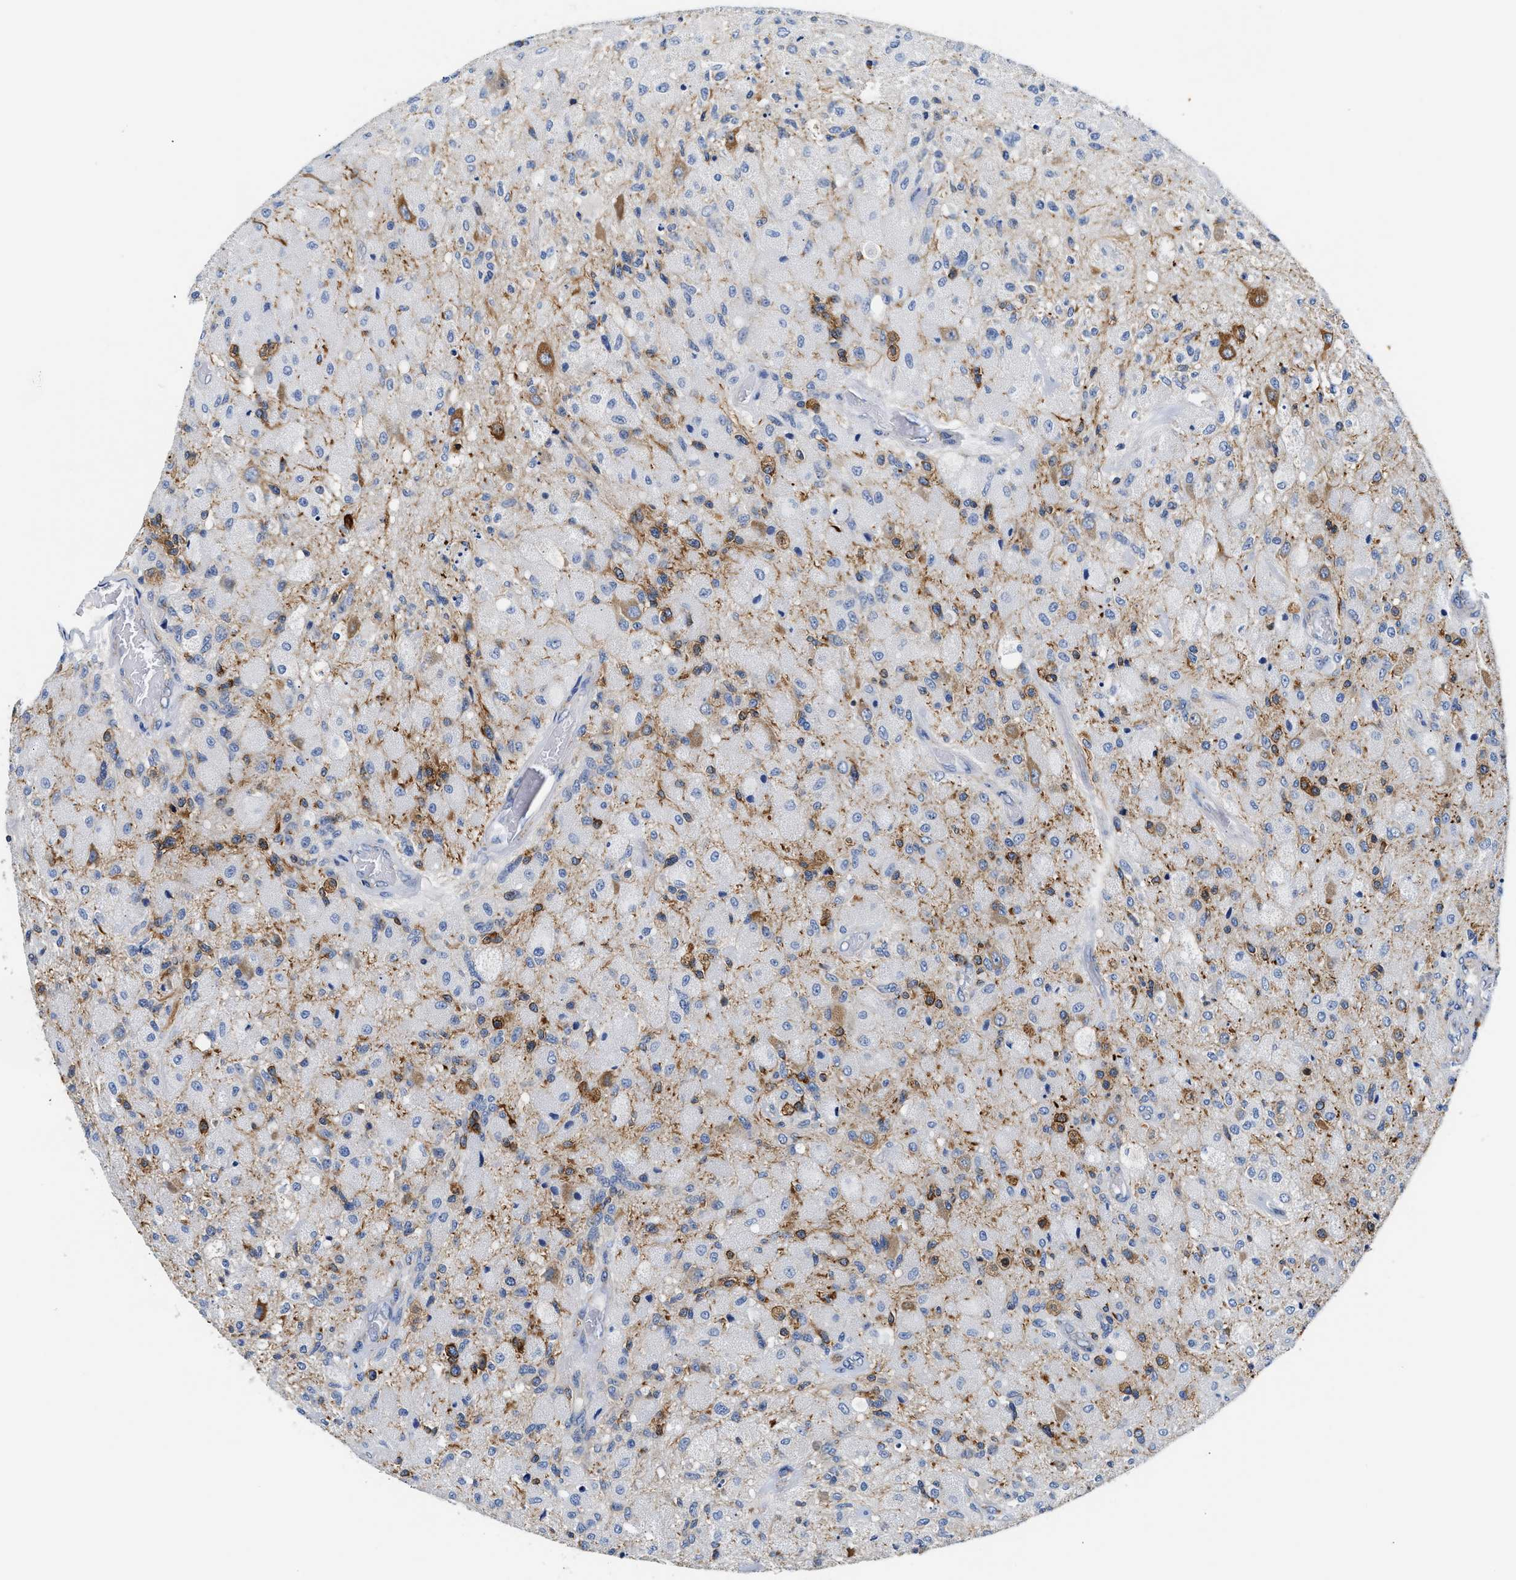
{"staining": {"intensity": "negative", "quantity": "none", "location": "none"}, "tissue": "glioma", "cell_type": "Tumor cells", "image_type": "cancer", "snomed": [{"axis": "morphology", "description": "Normal tissue, NOS"}, {"axis": "morphology", "description": "Glioma, malignant, High grade"}, {"axis": "topography", "description": "Cerebral cortex"}], "caption": "DAB (3,3'-diaminobenzidine) immunohistochemical staining of human glioma shows no significant positivity in tumor cells.", "gene": "ACADVL", "patient": {"sex": "male", "age": 77}}